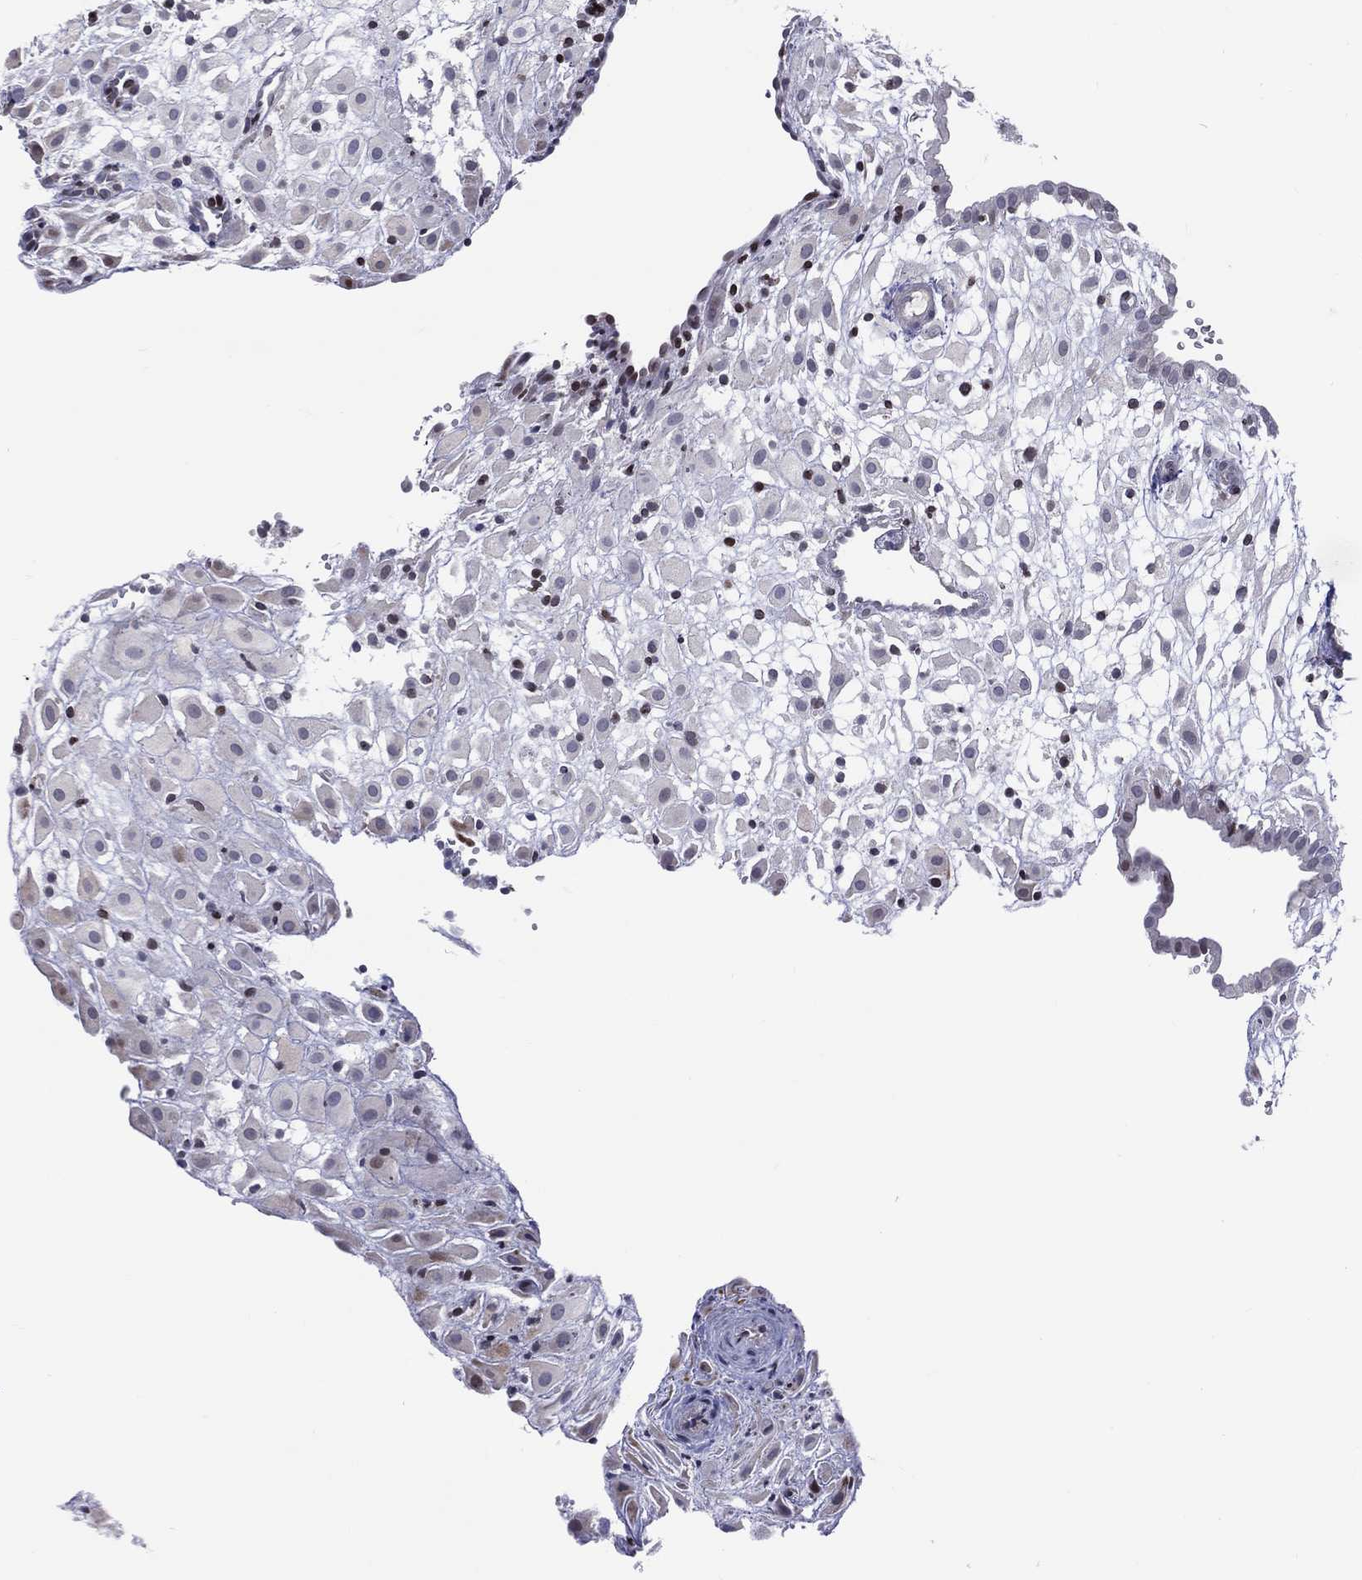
{"staining": {"intensity": "negative", "quantity": "none", "location": "none"}, "tissue": "placenta", "cell_type": "Decidual cells", "image_type": "normal", "snomed": [{"axis": "morphology", "description": "Normal tissue, NOS"}, {"axis": "topography", "description": "Placenta"}], "caption": "High magnification brightfield microscopy of benign placenta stained with DAB (brown) and counterstained with hematoxylin (blue): decidual cells show no significant expression.", "gene": "DBF4B", "patient": {"sex": "female", "age": 24}}